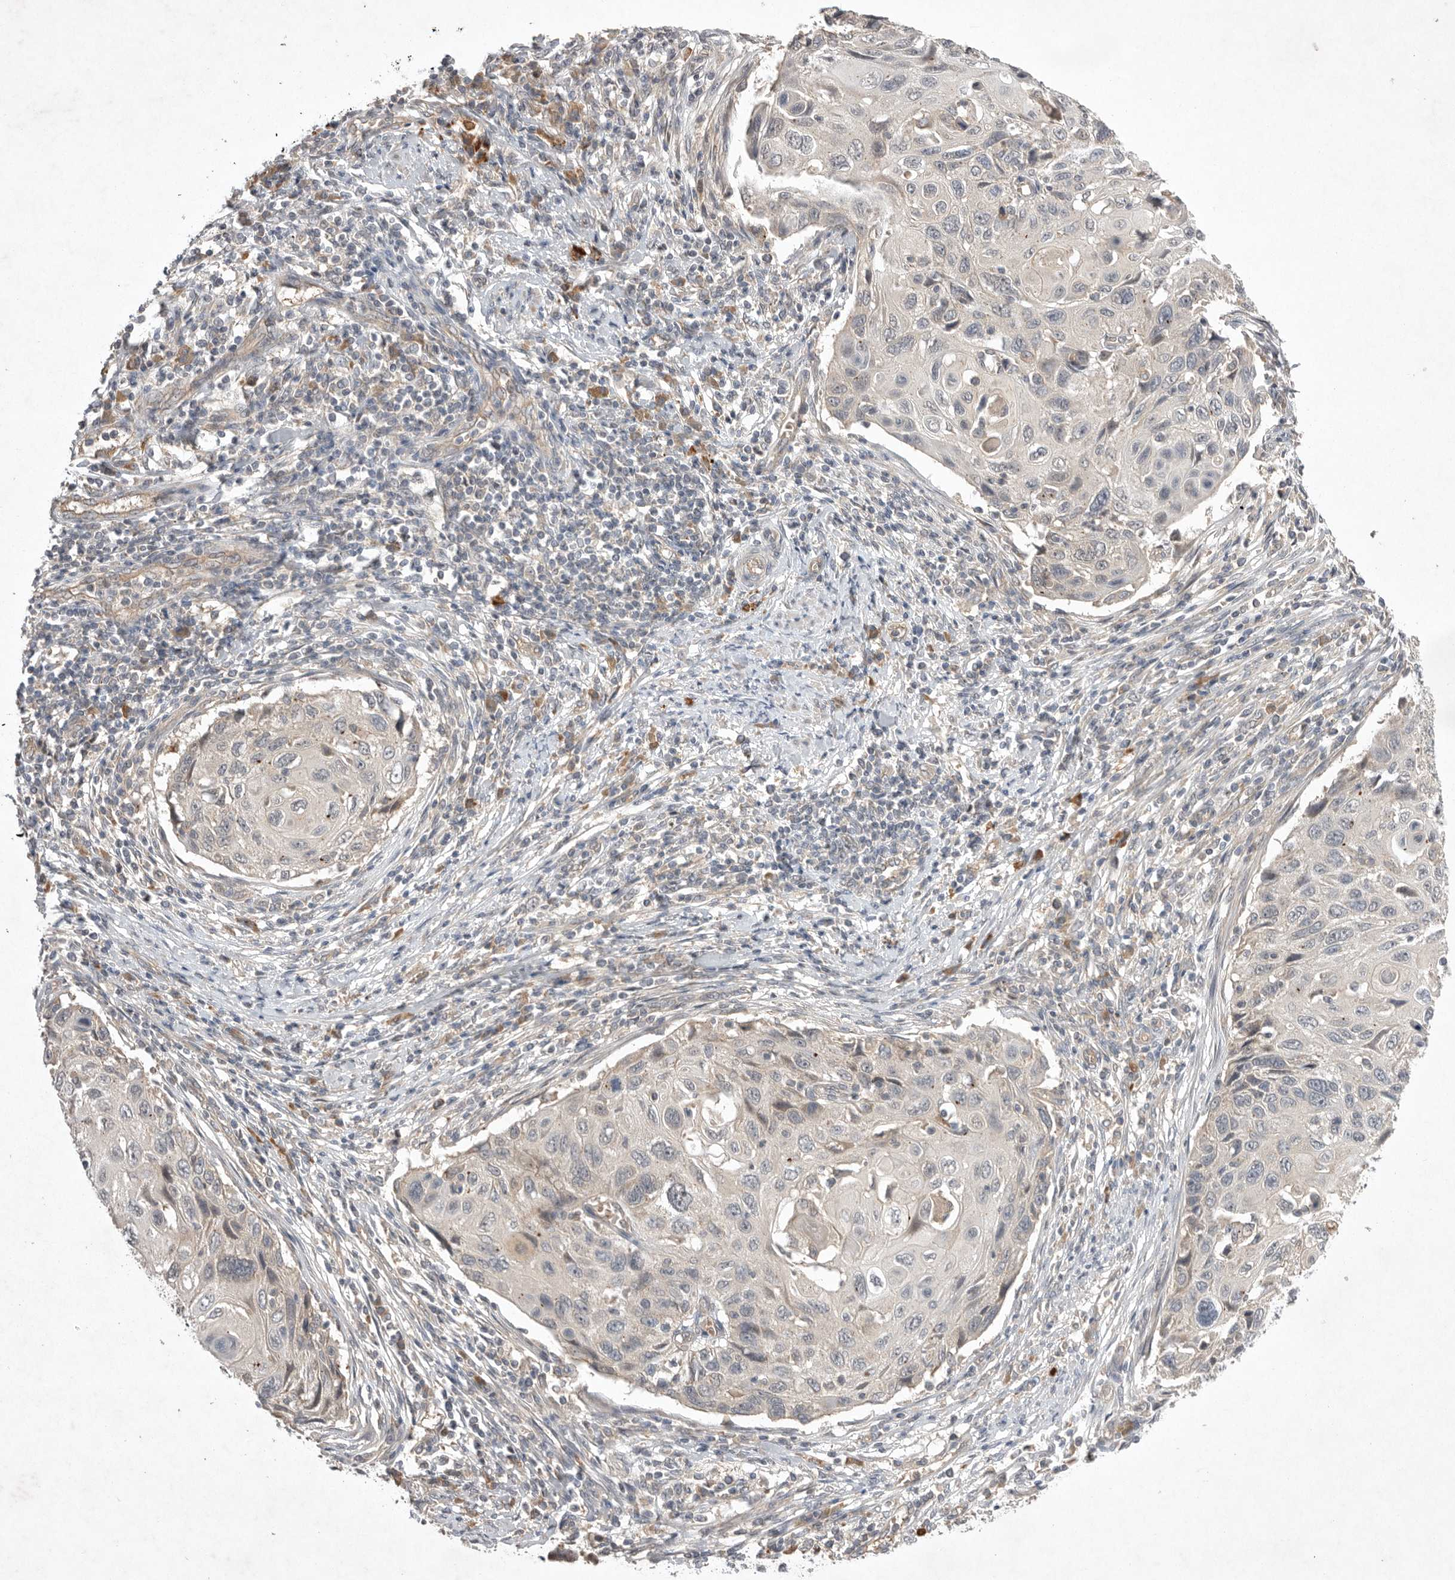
{"staining": {"intensity": "negative", "quantity": "none", "location": "none"}, "tissue": "cervical cancer", "cell_type": "Tumor cells", "image_type": "cancer", "snomed": [{"axis": "morphology", "description": "Squamous cell carcinoma, NOS"}, {"axis": "topography", "description": "Cervix"}], "caption": "Immunohistochemical staining of human cervical cancer demonstrates no significant staining in tumor cells.", "gene": "NRCAM", "patient": {"sex": "female", "age": 70}}